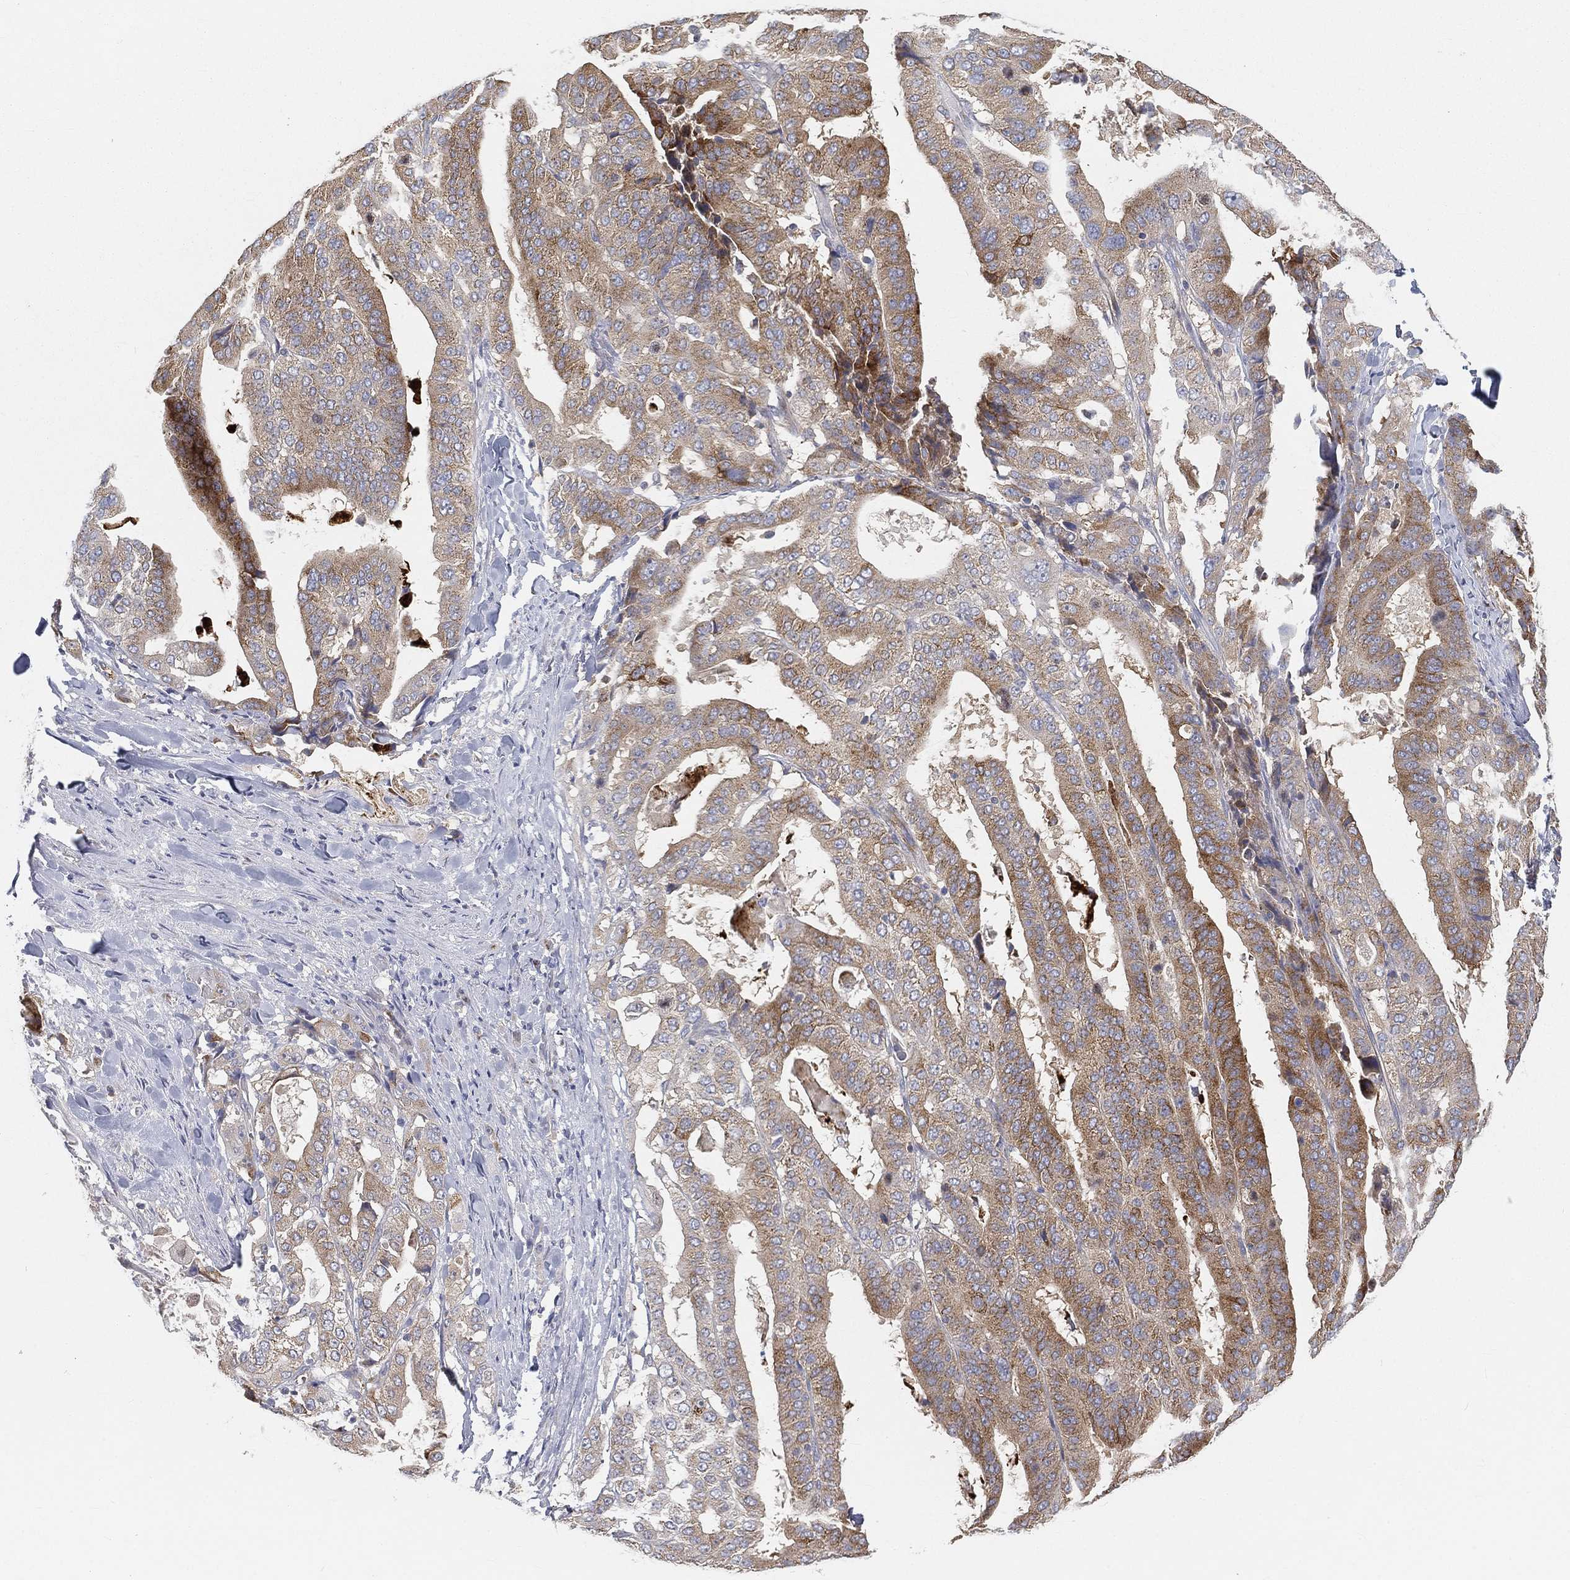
{"staining": {"intensity": "strong", "quantity": "<25%", "location": "cytoplasmic/membranous"}, "tissue": "stomach cancer", "cell_type": "Tumor cells", "image_type": "cancer", "snomed": [{"axis": "morphology", "description": "Adenocarcinoma, NOS"}, {"axis": "topography", "description": "Stomach"}], "caption": "An immunohistochemistry (IHC) histopathology image of tumor tissue is shown. Protein staining in brown shows strong cytoplasmic/membranous positivity in stomach adenocarcinoma within tumor cells.", "gene": "TMEM25", "patient": {"sex": "male", "age": 48}}